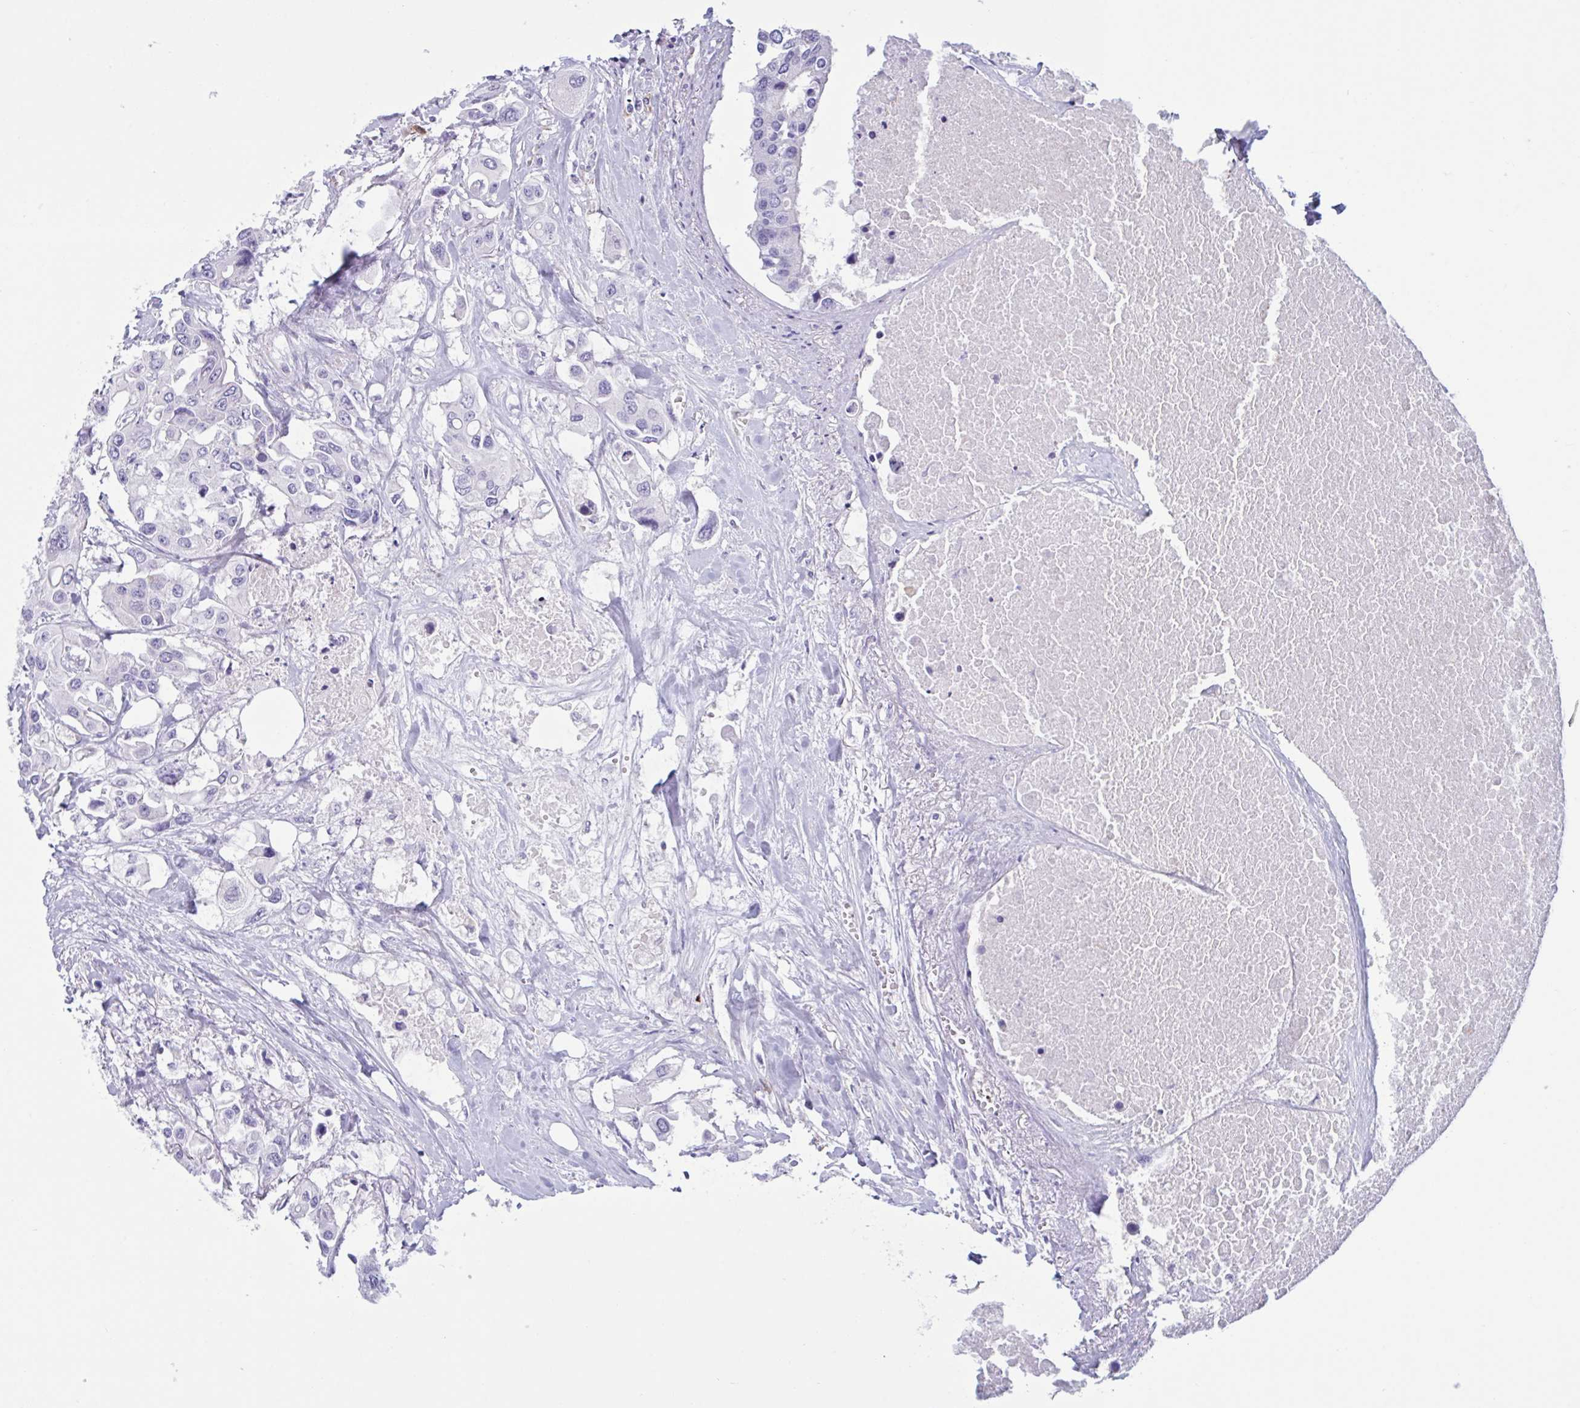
{"staining": {"intensity": "negative", "quantity": "none", "location": "none"}, "tissue": "colorectal cancer", "cell_type": "Tumor cells", "image_type": "cancer", "snomed": [{"axis": "morphology", "description": "Adenocarcinoma, NOS"}, {"axis": "topography", "description": "Colon"}], "caption": "This is a photomicrograph of immunohistochemistry (IHC) staining of adenocarcinoma (colorectal), which shows no staining in tumor cells. The staining was performed using DAB to visualize the protein expression in brown, while the nuclei were stained in blue with hematoxylin (Magnification: 20x).", "gene": "XCL1", "patient": {"sex": "male", "age": 77}}